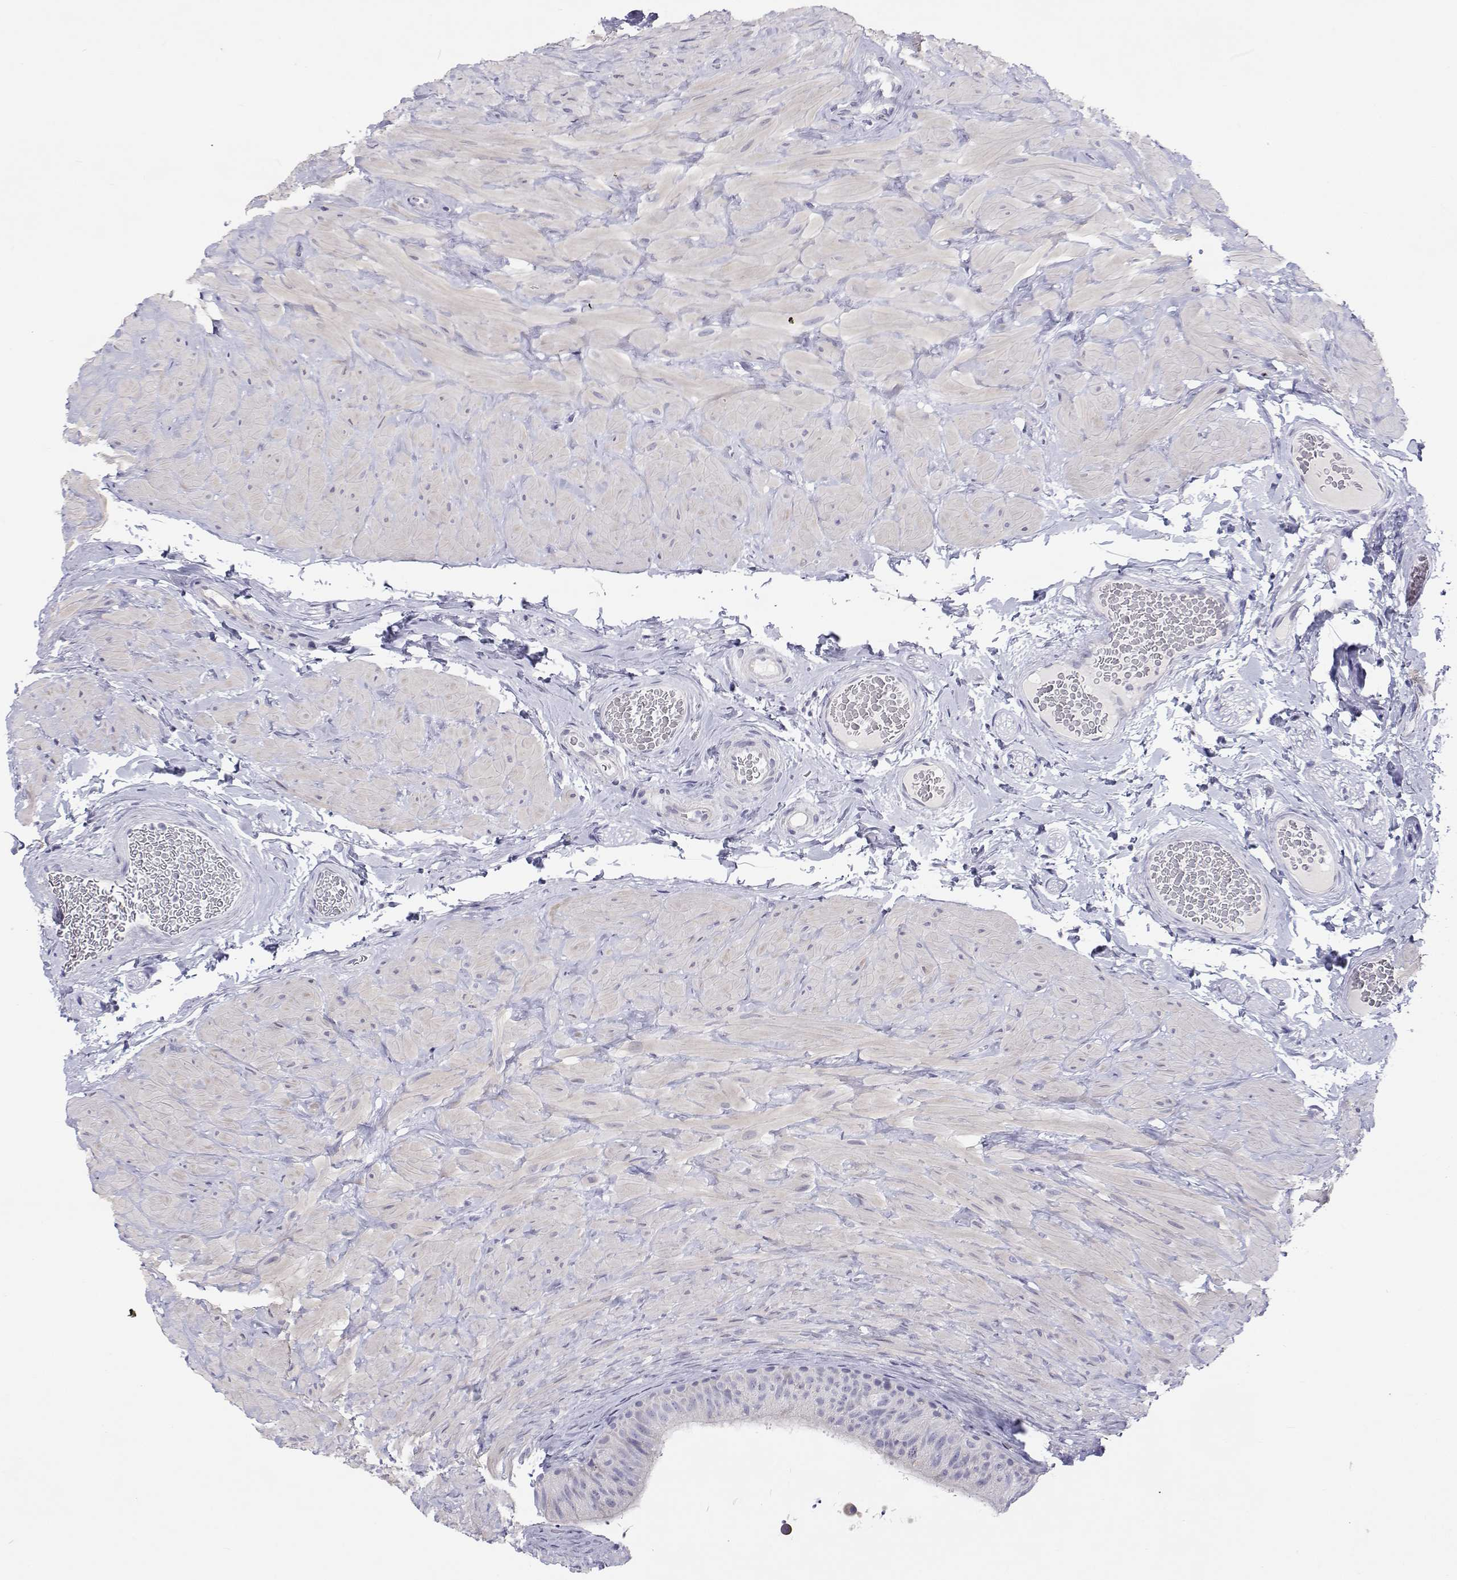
{"staining": {"intensity": "negative", "quantity": "none", "location": "none"}, "tissue": "epididymis", "cell_type": "Glandular cells", "image_type": "normal", "snomed": [{"axis": "morphology", "description": "Normal tissue, NOS"}, {"axis": "topography", "description": "Epididymis, spermatic cord, NOS"}, {"axis": "topography", "description": "Epididymis"}], "caption": "Epididymis stained for a protein using IHC displays no staining glandular cells.", "gene": "ANKRD65", "patient": {"sex": "male", "age": 31}}